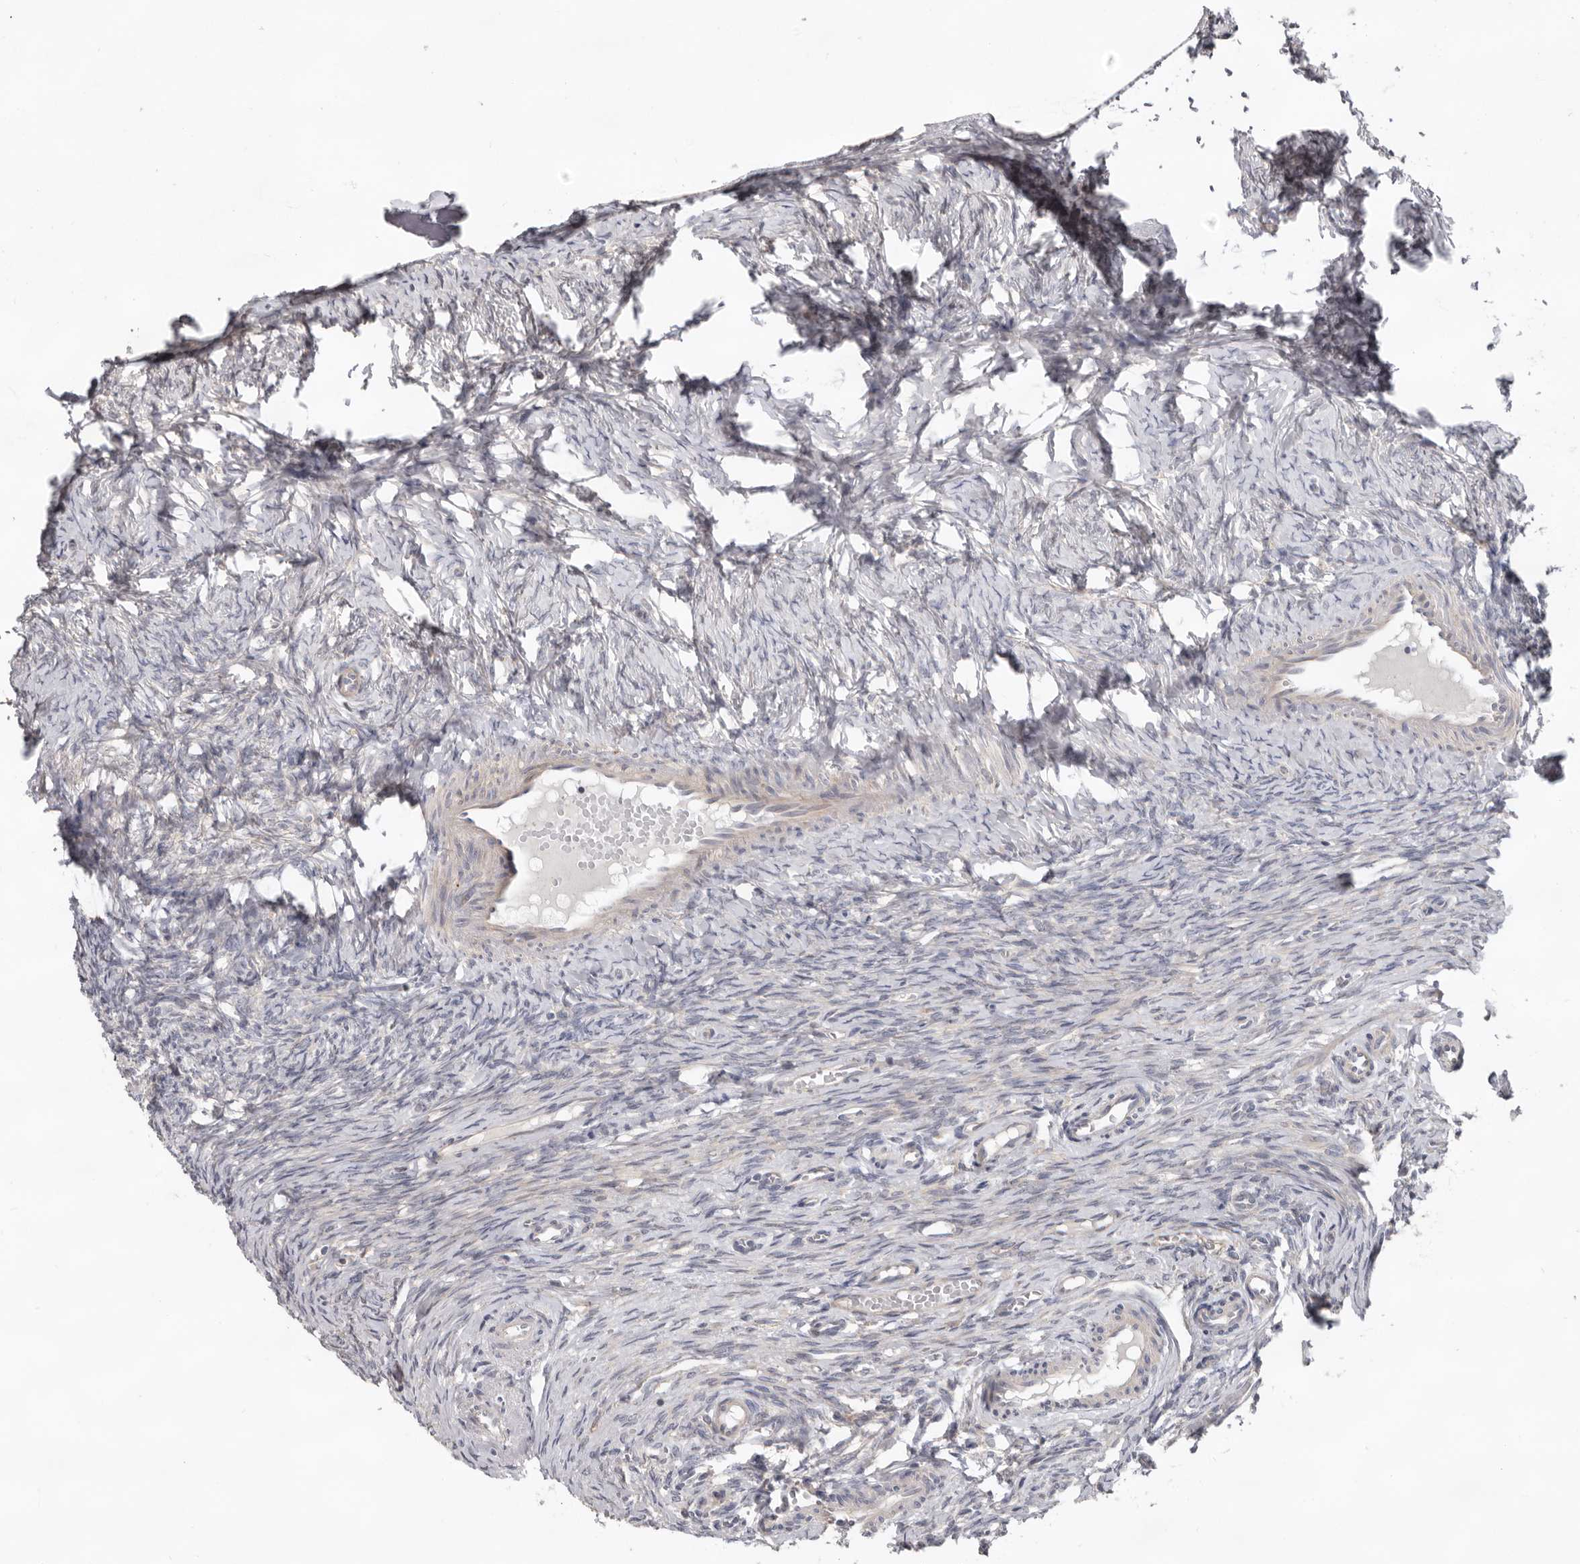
{"staining": {"intensity": "negative", "quantity": "none", "location": "none"}, "tissue": "ovary", "cell_type": "Ovarian stroma cells", "image_type": "normal", "snomed": [{"axis": "morphology", "description": "Adenocarcinoma, NOS"}, {"axis": "topography", "description": "Endometrium"}], "caption": "This photomicrograph is of normal ovary stained with IHC to label a protein in brown with the nuclei are counter-stained blue. There is no expression in ovarian stroma cells. (DAB IHC visualized using brightfield microscopy, high magnification).", "gene": "HINT3", "patient": {"sex": "female", "age": 32}}